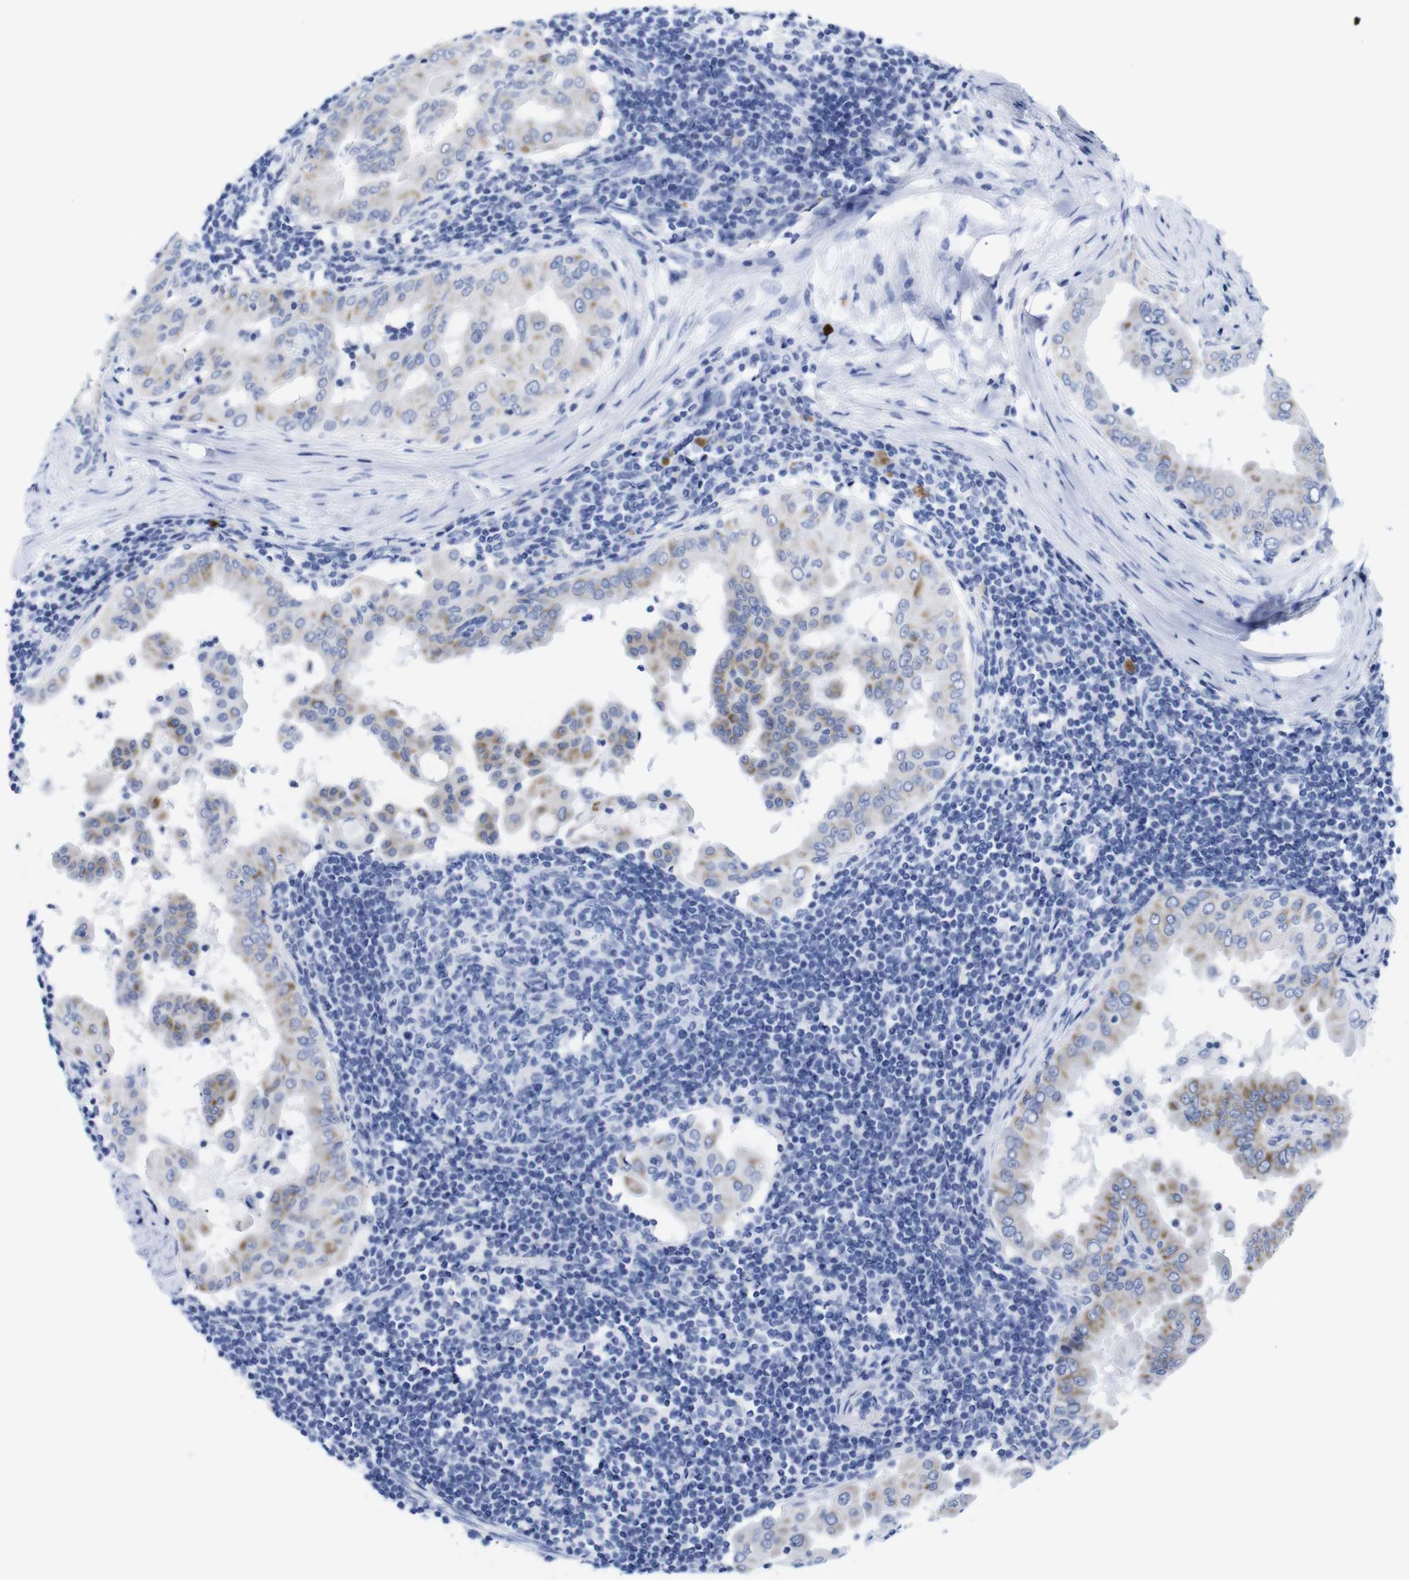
{"staining": {"intensity": "moderate", "quantity": "<25%", "location": "cytoplasmic/membranous"}, "tissue": "thyroid cancer", "cell_type": "Tumor cells", "image_type": "cancer", "snomed": [{"axis": "morphology", "description": "Papillary adenocarcinoma, NOS"}, {"axis": "topography", "description": "Thyroid gland"}], "caption": "Thyroid cancer stained for a protein displays moderate cytoplasmic/membranous positivity in tumor cells.", "gene": "LRRC55", "patient": {"sex": "male", "age": 33}}